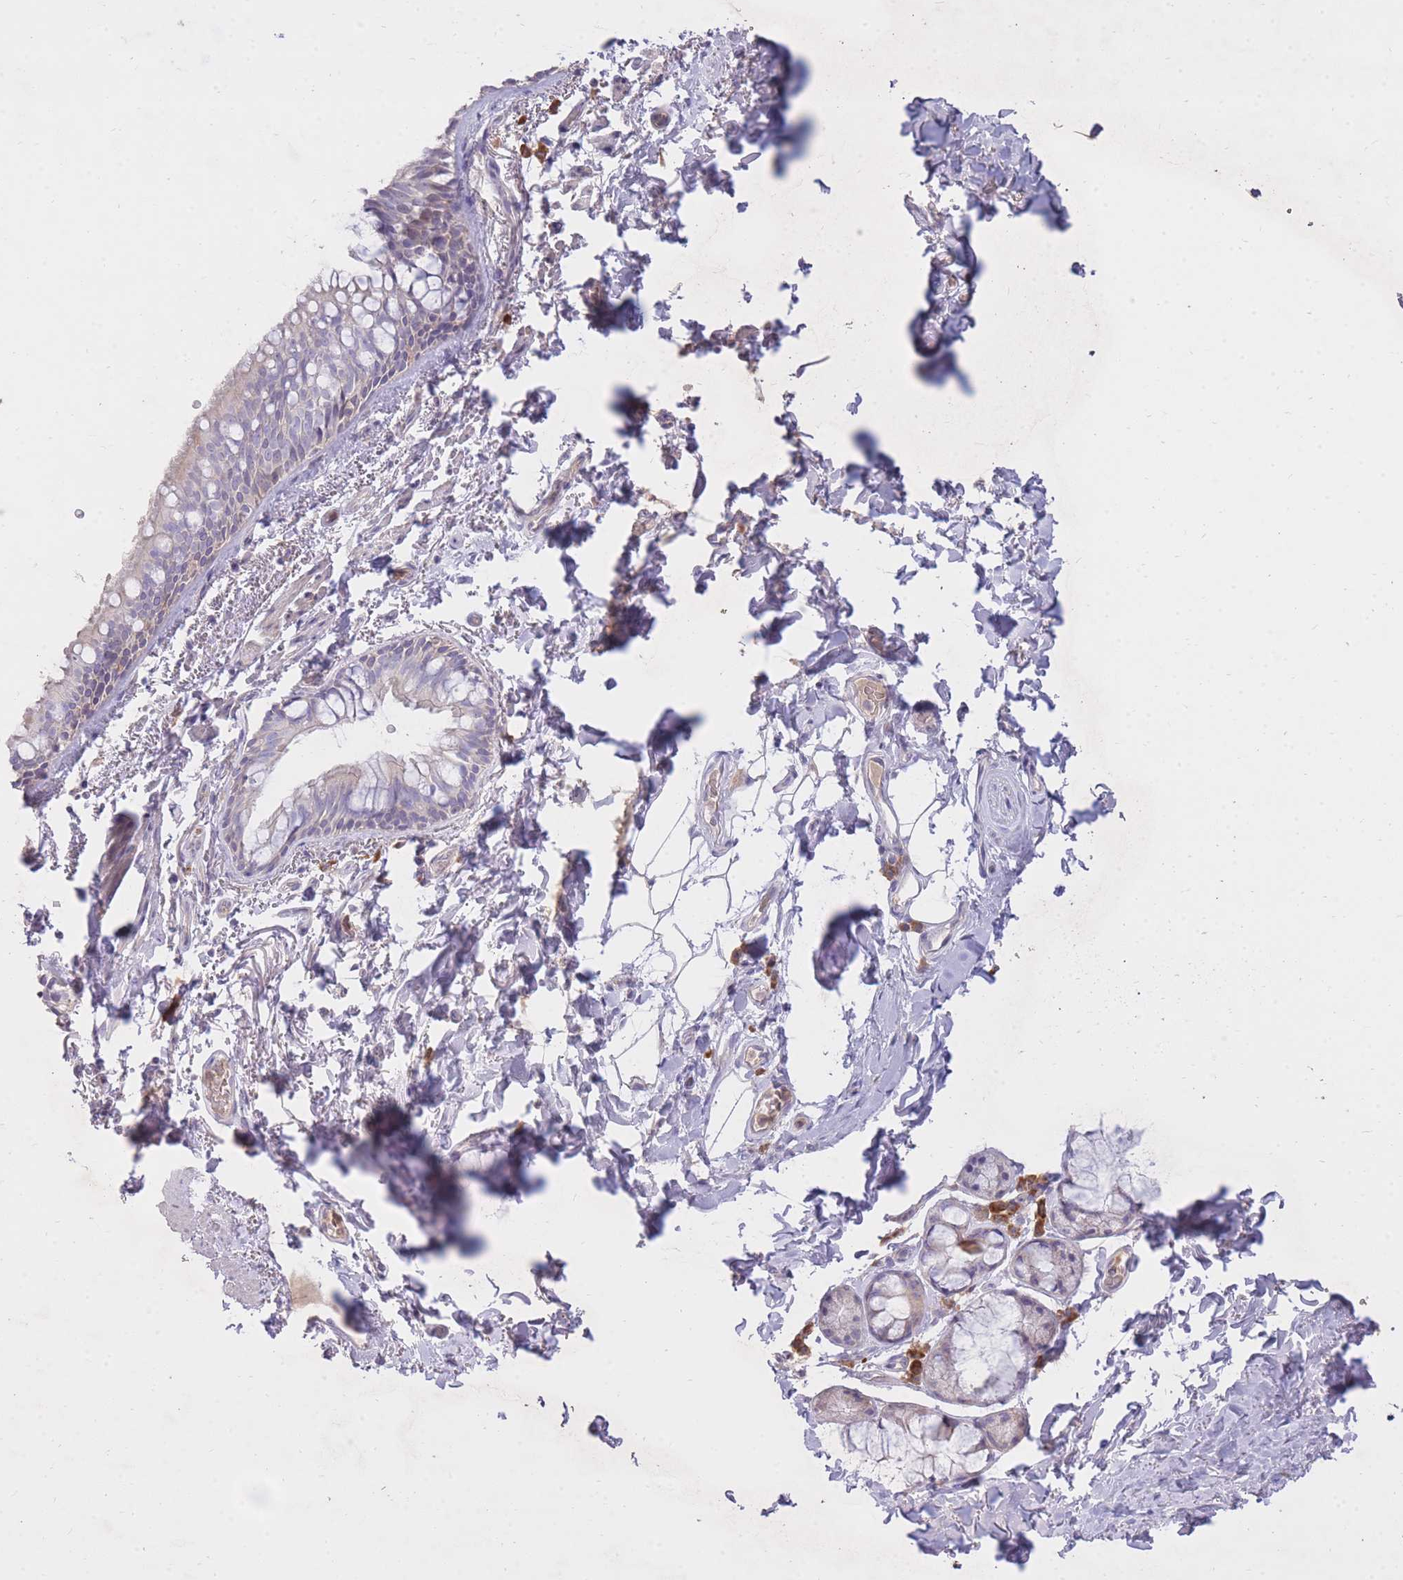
{"staining": {"intensity": "weak", "quantity": "<25%", "location": "cytoplasmic/membranous"}, "tissue": "bronchus", "cell_type": "Respiratory epithelial cells", "image_type": "normal", "snomed": [{"axis": "morphology", "description": "Normal tissue, NOS"}, {"axis": "topography", "description": "Bronchus"}], "caption": "Photomicrograph shows no significant protein staining in respiratory epithelial cells of unremarkable bronchus. The staining is performed using DAB brown chromogen with nuclei counter-stained in using hematoxylin.", "gene": "FRG2B", "patient": {"sex": "male", "age": 70}}